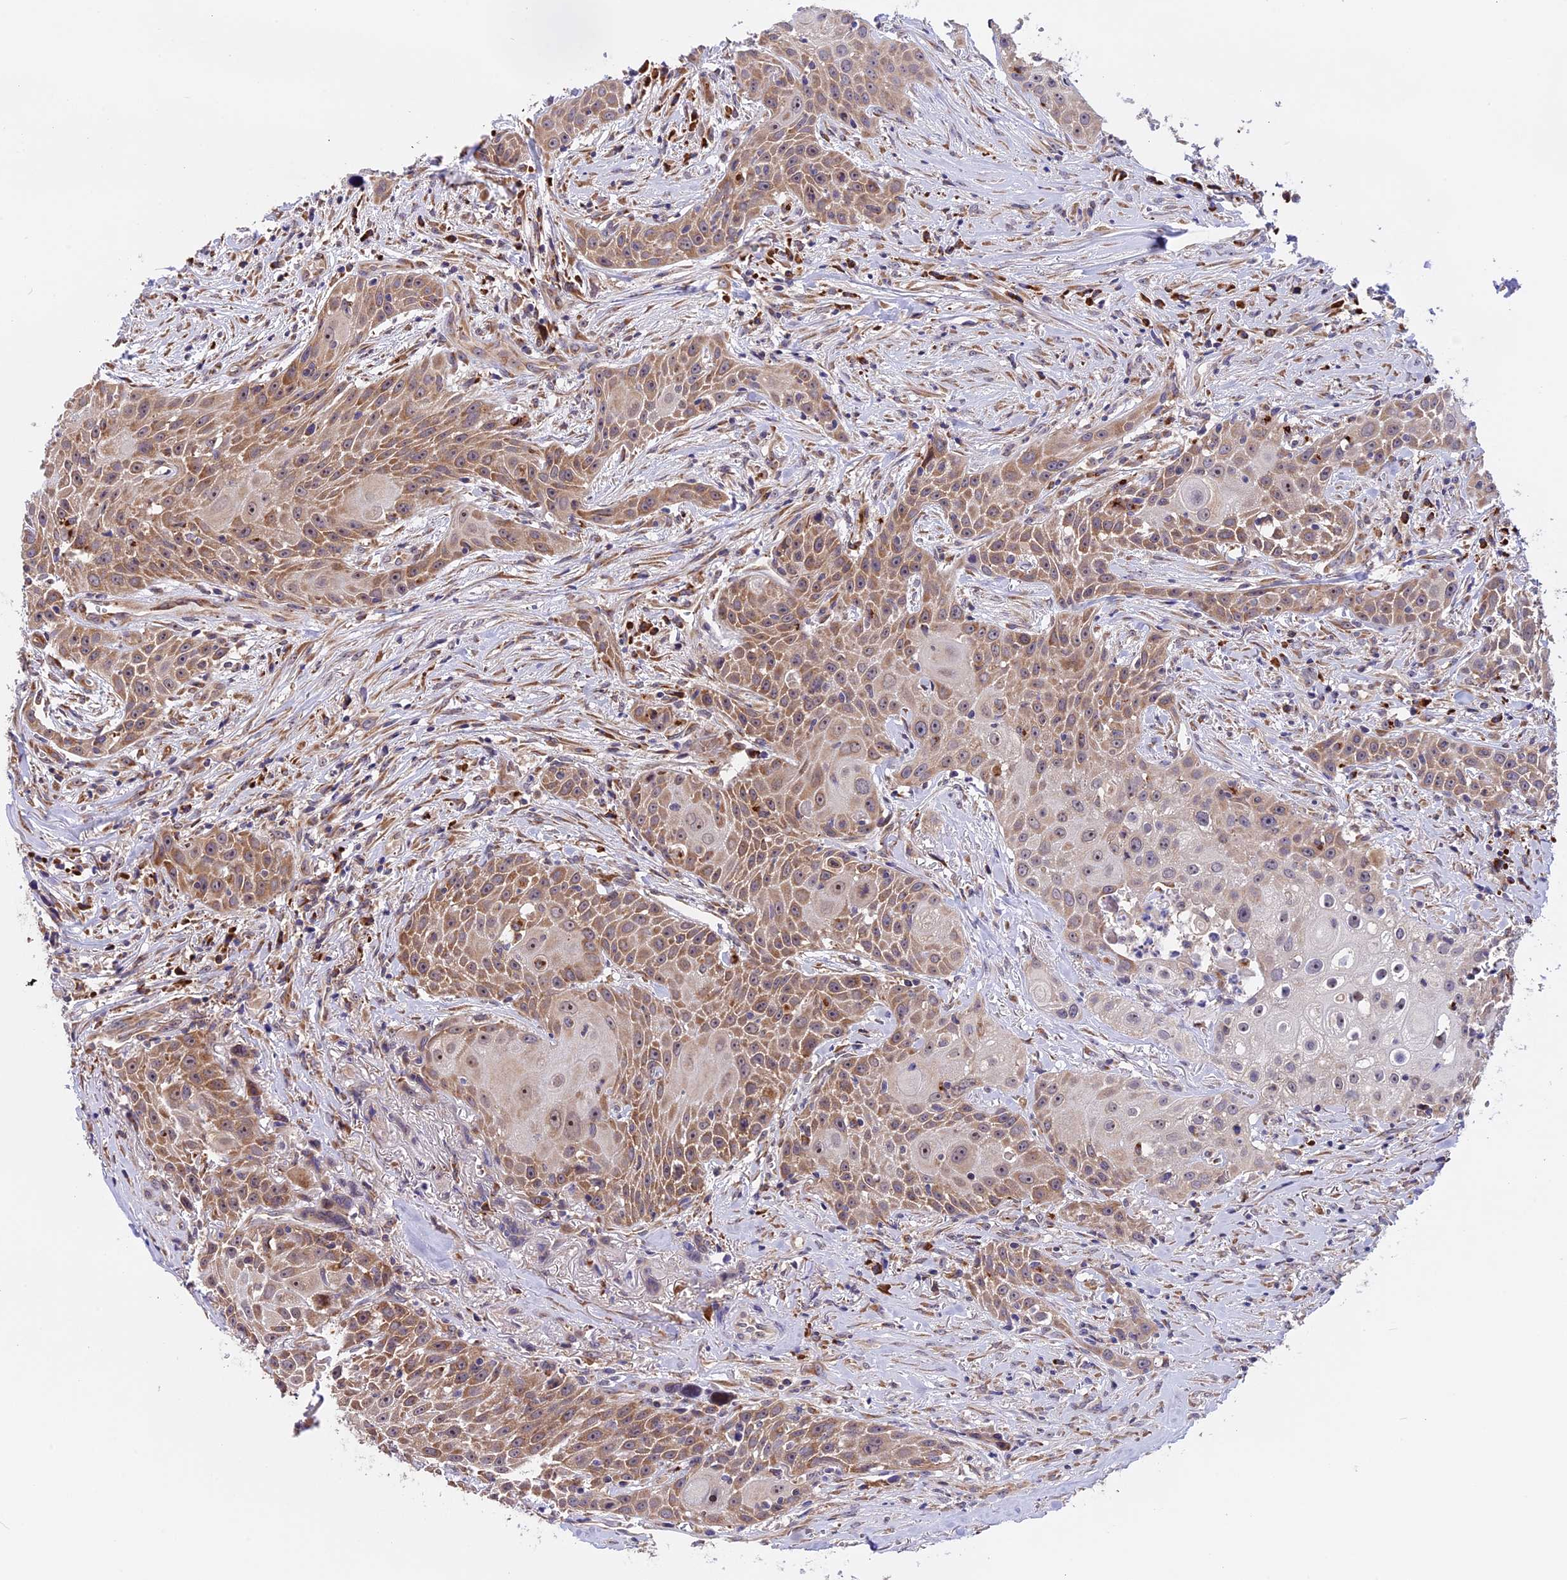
{"staining": {"intensity": "moderate", "quantity": ">75%", "location": "cytoplasmic/membranous"}, "tissue": "head and neck cancer", "cell_type": "Tumor cells", "image_type": "cancer", "snomed": [{"axis": "morphology", "description": "Squamous cell carcinoma, NOS"}, {"axis": "topography", "description": "Oral tissue"}, {"axis": "topography", "description": "Head-Neck"}], "caption": "Tumor cells exhibit medium levels of moderate cytoplasmic/membranous staining in approximately >75% of cells in human squamous cell carcinoma (head and neck). (Brightfield microscopy of DAB IHC at high magnification).", "gene": "GNPTAB", "patient": {"sex": "female", "age": 82}}